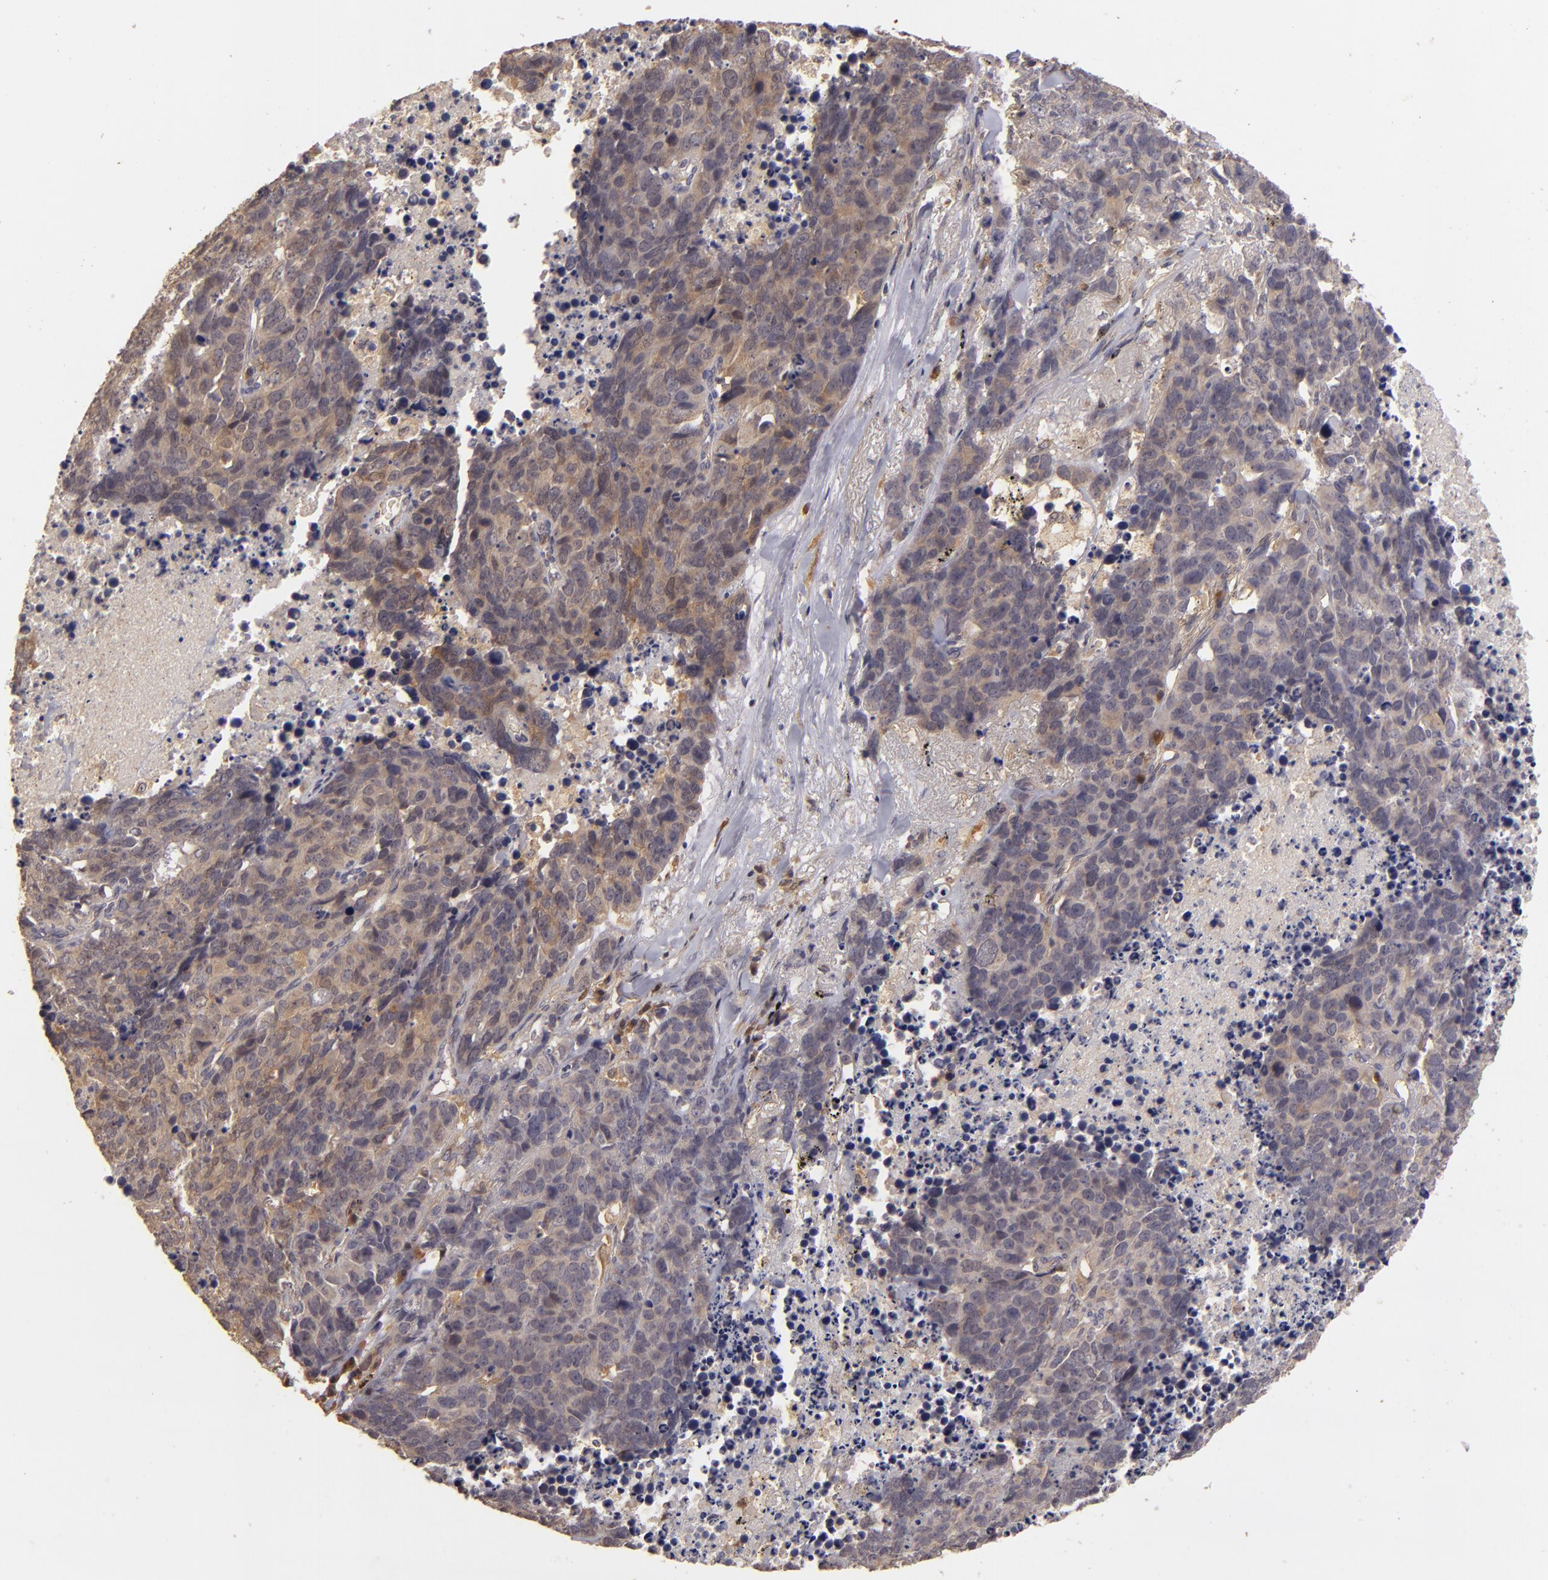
{"staining": {"intensity": "moderate", "quantity": ">75%", "location": "cytoplasmic/membranous"}, "tissue": "lung cancer", "cell_type": "Tumor cells", "image_type": "cancer", "snomed": [{"axis": "morphology", "description": "Carcinoid, malignant, NOS"}, {"axis": "topography", "description": "Lung"}], "caption": "Immunohistochemical staining of human lung cancer (malignant carcinoid) reveals medium levels of moderate cytoplasmic/membranous expression in approximately >75% of tumor cells. (IHC, brightfield microscopy, high magnification).", "gene": "PRKCD", "patient": {"sex": "male", "age": 60}}